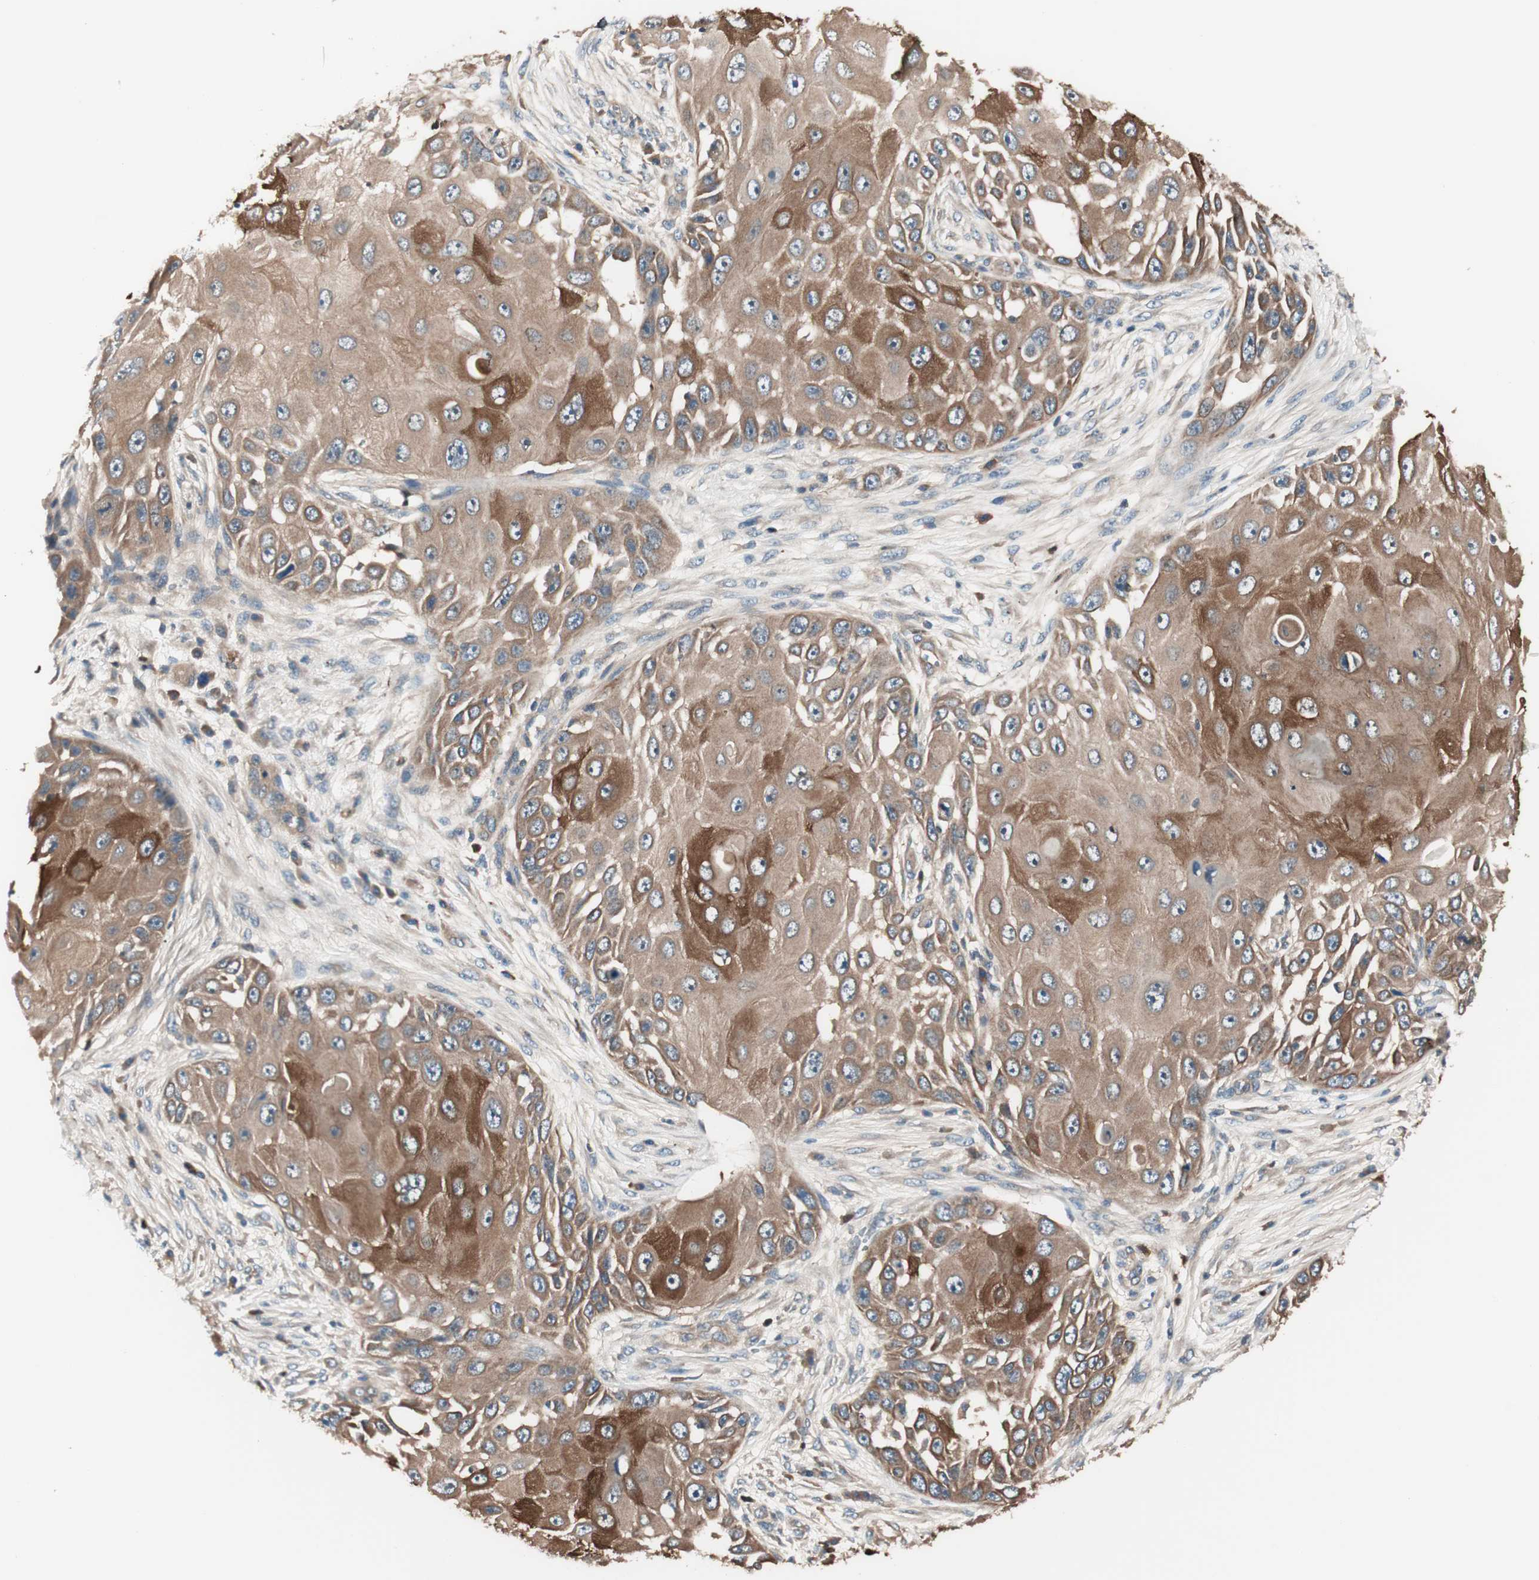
{"staining": {"intensity": "strong", "quantity": ">75%", "location": "cytoplasmic/membranous"}, "tissue": "skin cancer", "cell_type": "Tumor cells", "image_type": "cancer", "snomed": [{"axis": "morphology", "description": "Squamous cell carcinoma, NOS"}, {"axis": "topography", "description": "Skin"}], "caption": "Protein staining of skin cancer tissue reveals strong cytoplasmic/membranous expression in about >75% of tumor cells.", "gene": "TSG101", "patient": {"sex": "female", "age": 44}}